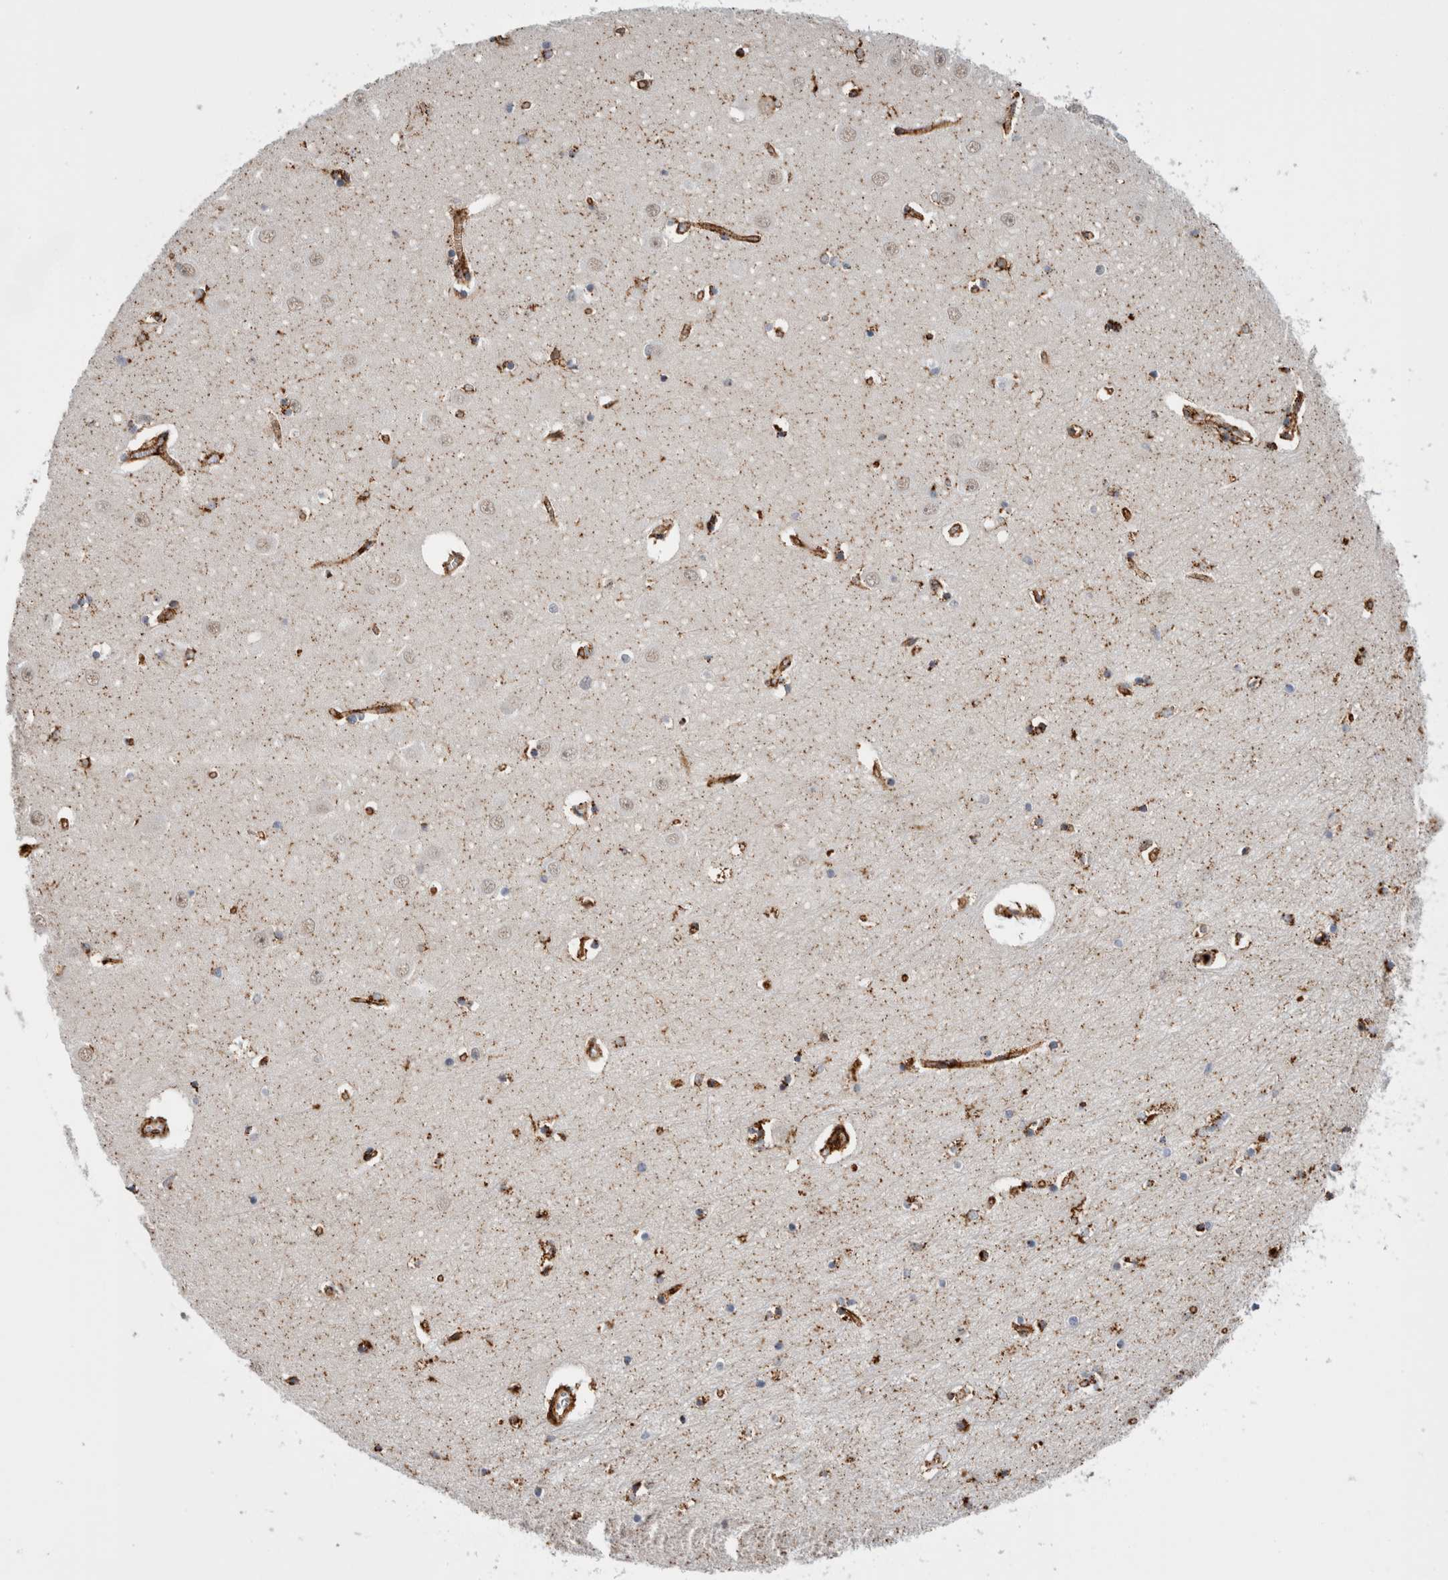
{"staining": {"intensity": "negative", "quantity": "none", "location": "none"}, "tissue": "hippocampus", "cell_type": "Glial cells", "image_type": "normal", "snomed": [{"axis": "morphology", "description": "Normal tissue, NOS"}, {"axis": "topography", "description": "Hippocampus"}], "caption": "Immunohistochemistry photomicrograph of benign hippocampus stained for a protein (brown), which shows no expression in glial cells. (DAB immunohistochemistry (IHC) with hematoxylin counter stain).", "gene": "CCDC88B", "patient": {"sex": "male", "age": 70}}